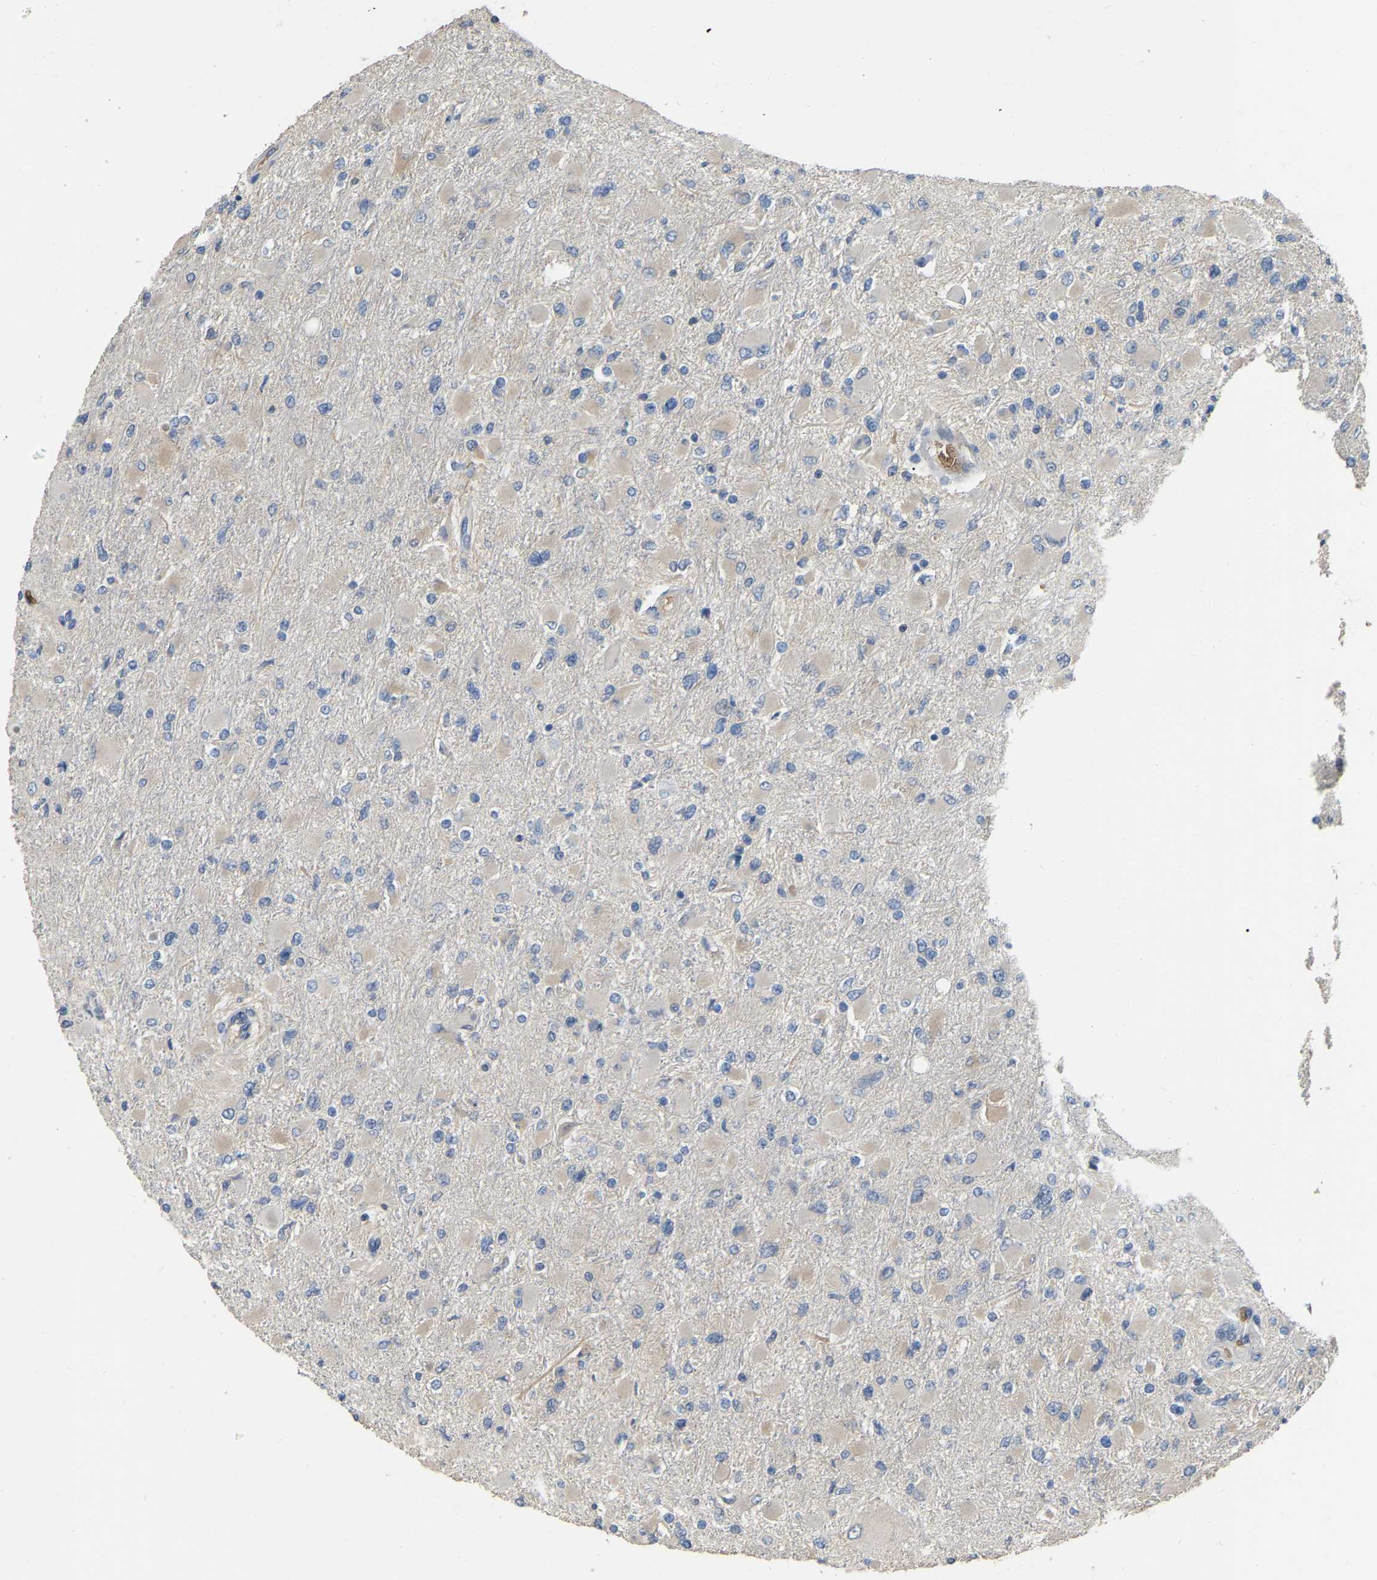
{"staining": {"intensity": "negative", "quantity": "none", "location": "none"}, "tissue": "glioma", "cell_type": "Tumor cells", "image_type": "cancer", "snomed": [{"axis": "morphology", "description": "Glioma, malignant, High grade"}, {"axis": "topography", "description": "Cerebral cortex"}], "caption": "High power microscopy photomicrograph of an immunohistochemistry photomicrograph of glioma, revealing no significant expression in tumor cells. Nuclei are stained in blue.", "gene": "CFAP298", "patient": {"sex": "female", "age": 36}}